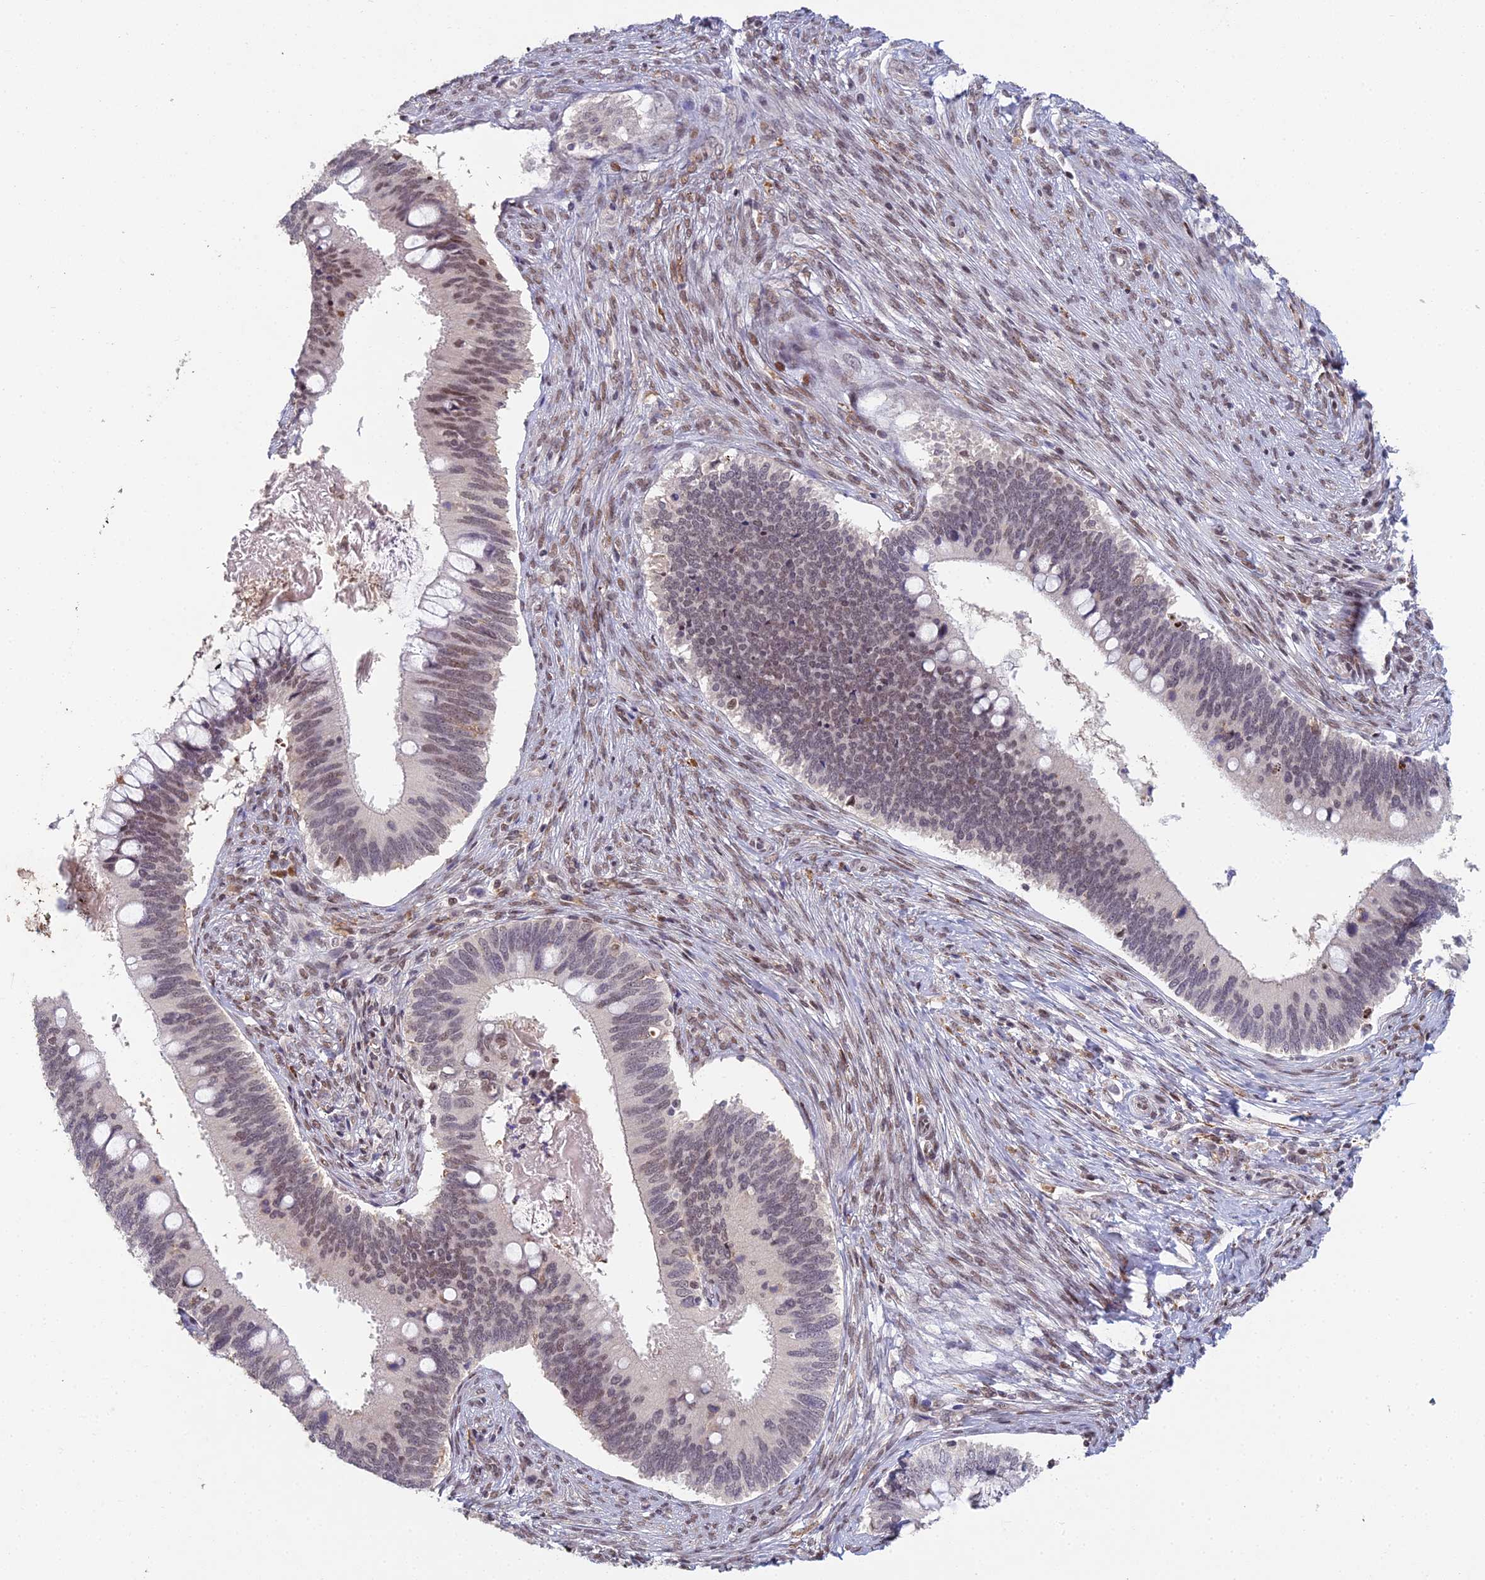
{"staining": {"intensity": "weak", "quantity": "25%-75%", "location": "nuclear"}, "tissue": "cervical cancer", "cell_type": "Tumor cells", "image_type": "cancer", "snomed": [{"axis": "morphology", "description": "Adenocarcinoma, NOS"}, {"axis": "topography", "description": "Cervix"}], "caption": "Immunohistochemical staining of cervical cancer reveals low levels of weak nuclear positivity in about 25%-75% of tumor cells.", "gene": "ABHD17A", "patient": {"sex": "female", "age": 42}}